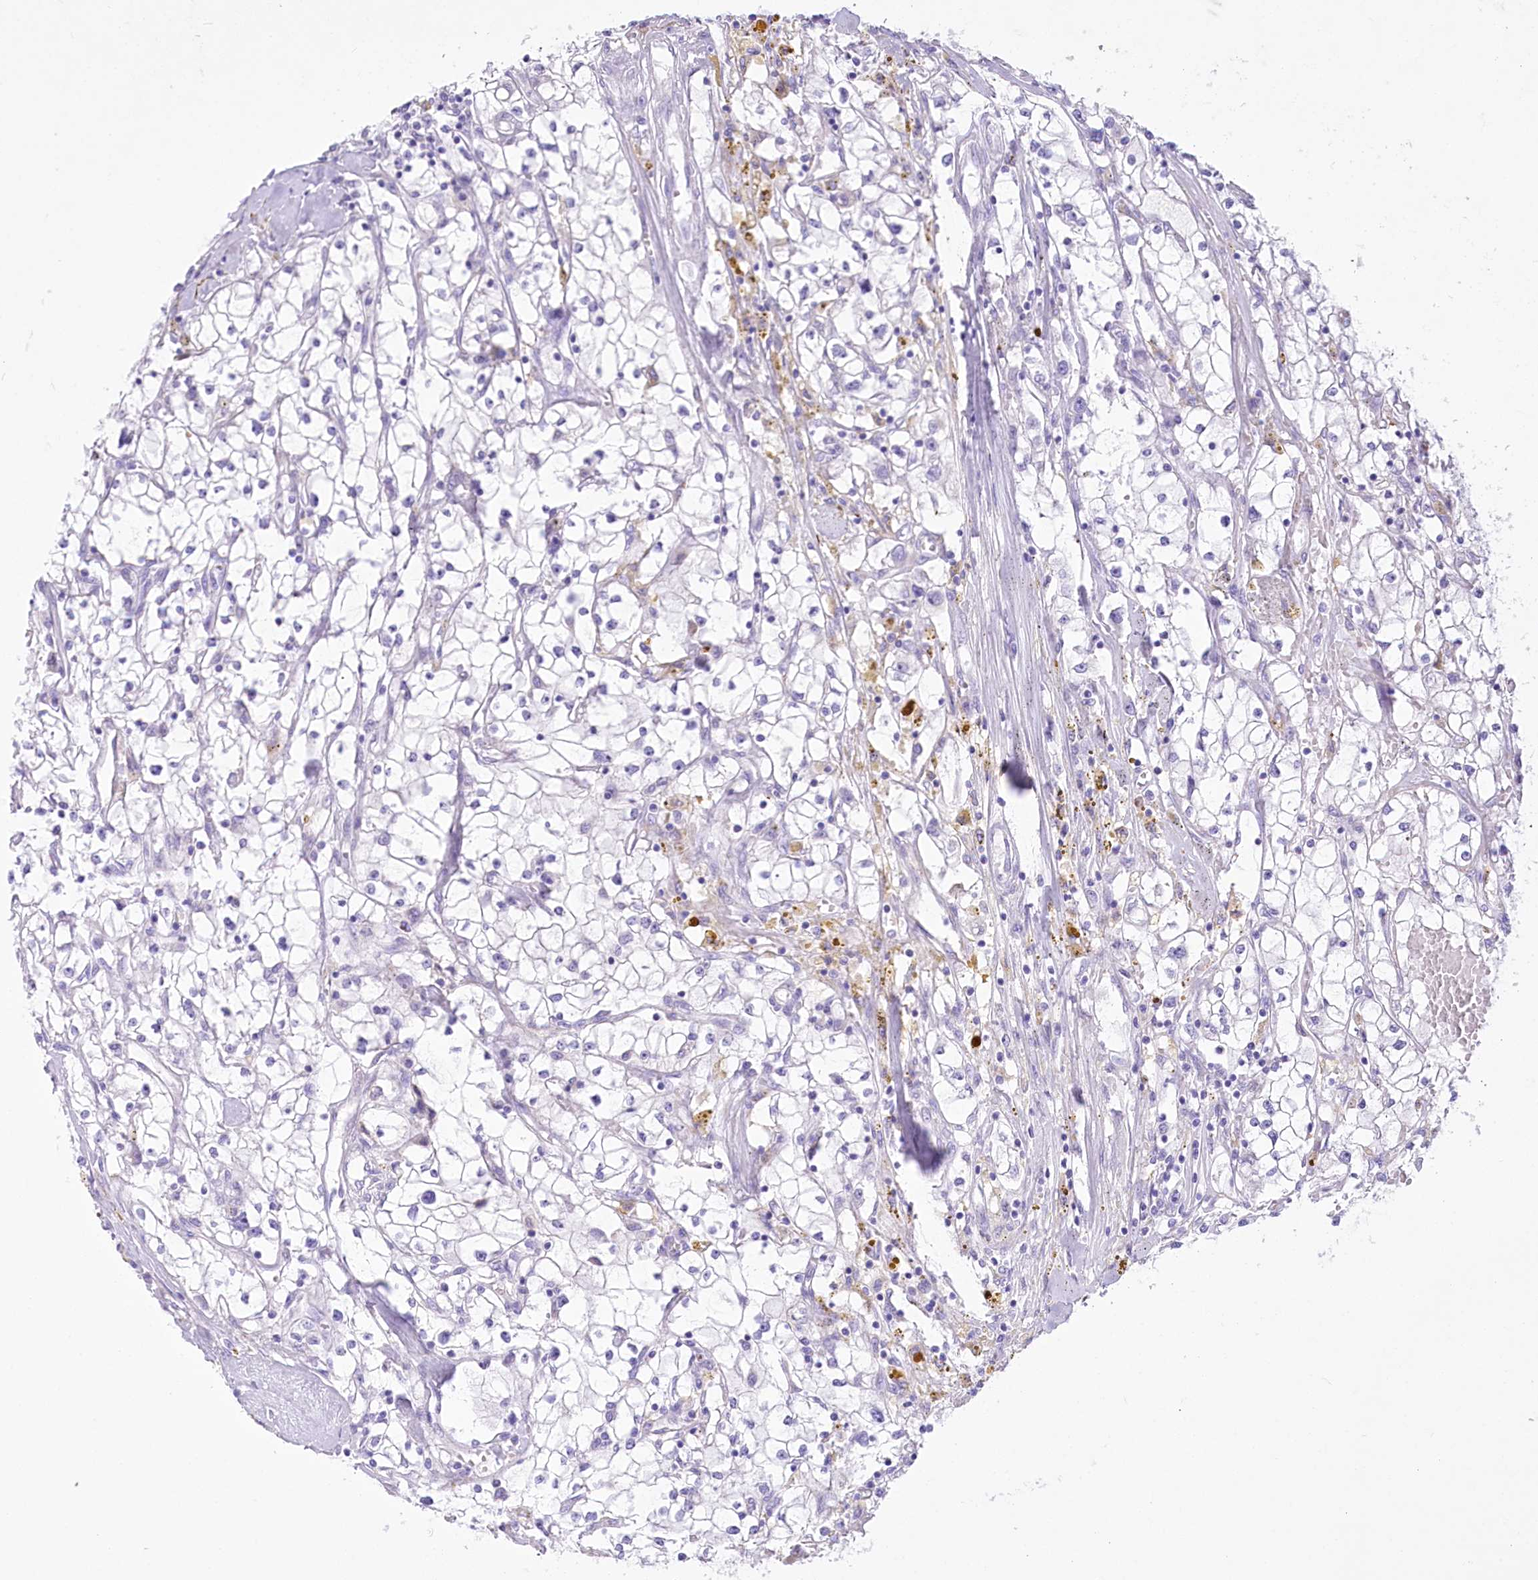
{"staining": {"intensity": "negative", "quantity": "none", "location": "none"}, "tissue": "renal cancer", "cell_type": "Tumor cells", "image_type": "cancer", "snomed": [{"axis": "morphology", "description": "Adenocarcinoma, NOS"}, {"axis": "topography", "description": "Kidney"}], "caption": "Immunohistochemical staining of renal cancer displays no significant staining in tumor cells.", "gene": "LRRC34", "patient": {"sex": "male", "age": 56}}